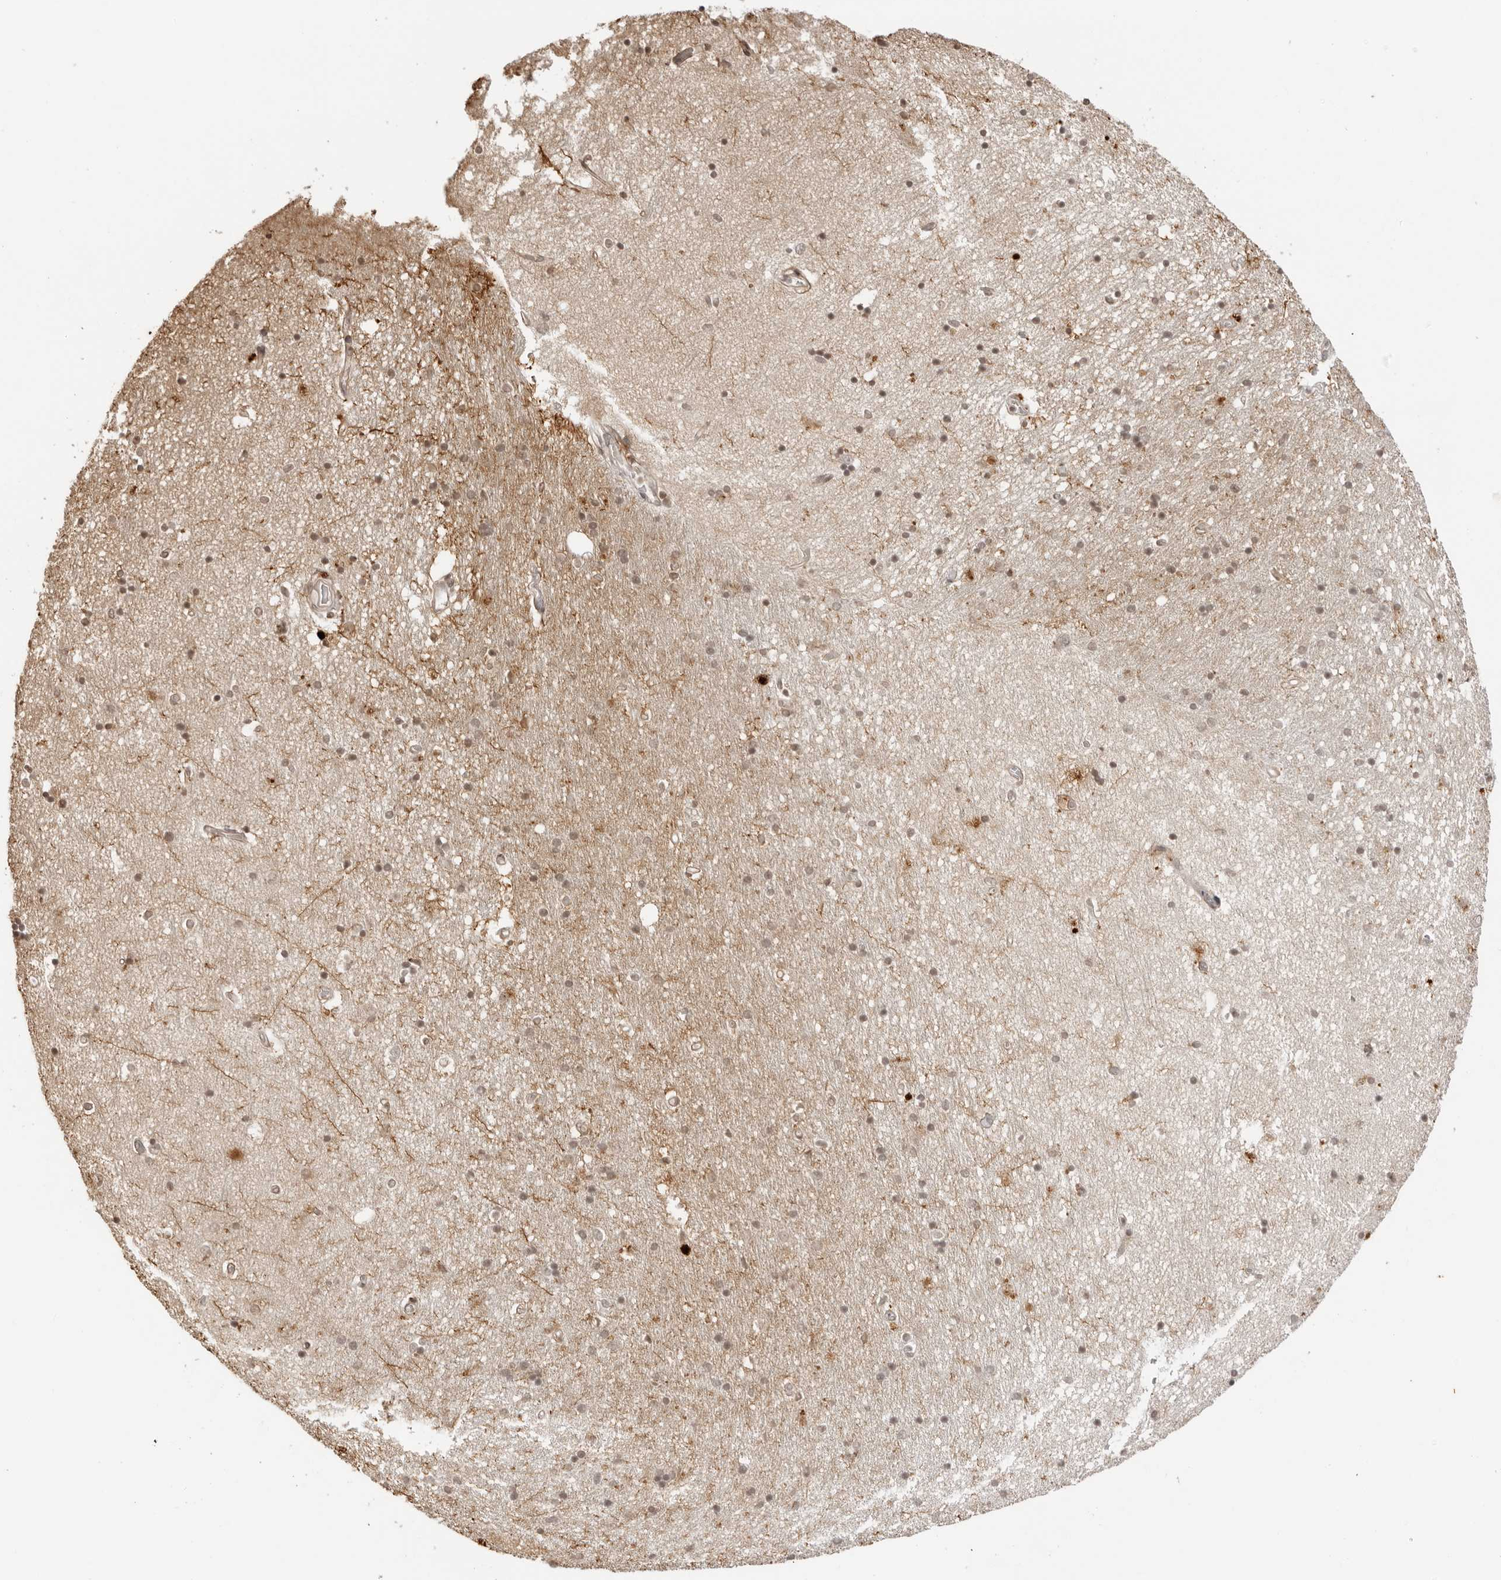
{"staining": {"intensity": "weak", "quantity": "25%-75%", "location": "nuclear"}, "tissue": "hippocampus", "cell_type": "Glial cells", "image_type": "normal", "snomed": [{"axis": "morphology", "description": "Normal tissue, NOS"}, {"axis": "topography", "description": "Hippocampus"}], "caption": "This micrograph shows IHC staining of benign human hippocampus, with low weak nuclear staining in about 25%-75% of glial cells.", "gene": "IKBKE", "patient": {"sex": "male", "age": 45}}